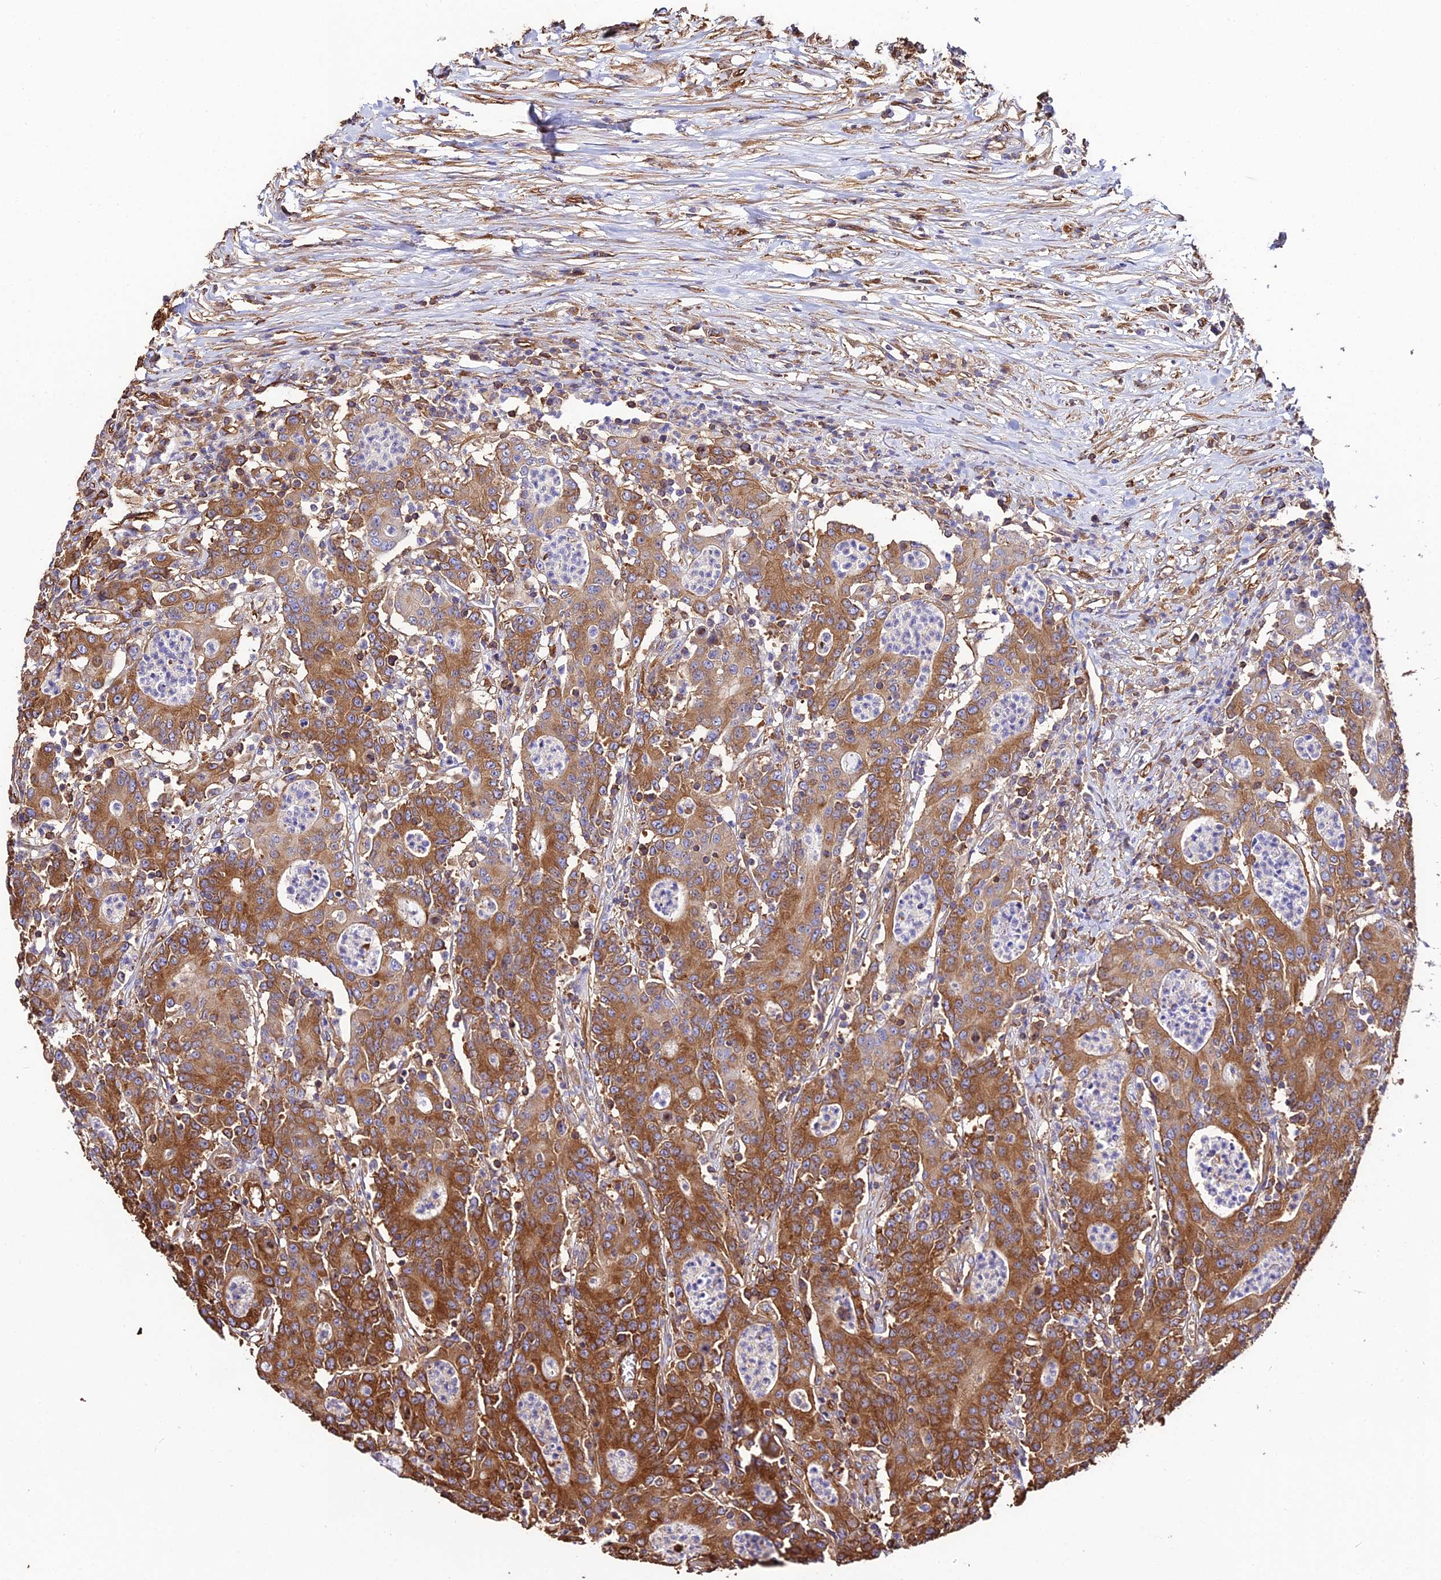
{"staining": {"intensity": "strong", "quantity": ">75%", "location": "cytoplasmic/membranous"}, "tissue": "colorectal cancer", "cell_type": "Tumor cells", "image_type": "cancer", "snomed": [{"axis": "morphology", "description": "Adenocarcinoma, NOS"}, {"axis": "topography", "description": "Colon"}], "caption": "Immunohistochemical staining of human colorectal cancer (adenocarcinoma) exhibits strong cytoplasmic/membranous protein expression in approximately >75% of tumor cells. (DAB (3,3'-diaminobenzidine) IHC, brown staining for protein, blue staining for nuclei).", "gene": "TUBA3D", "patient": {"sex": "male", "age": 83}}